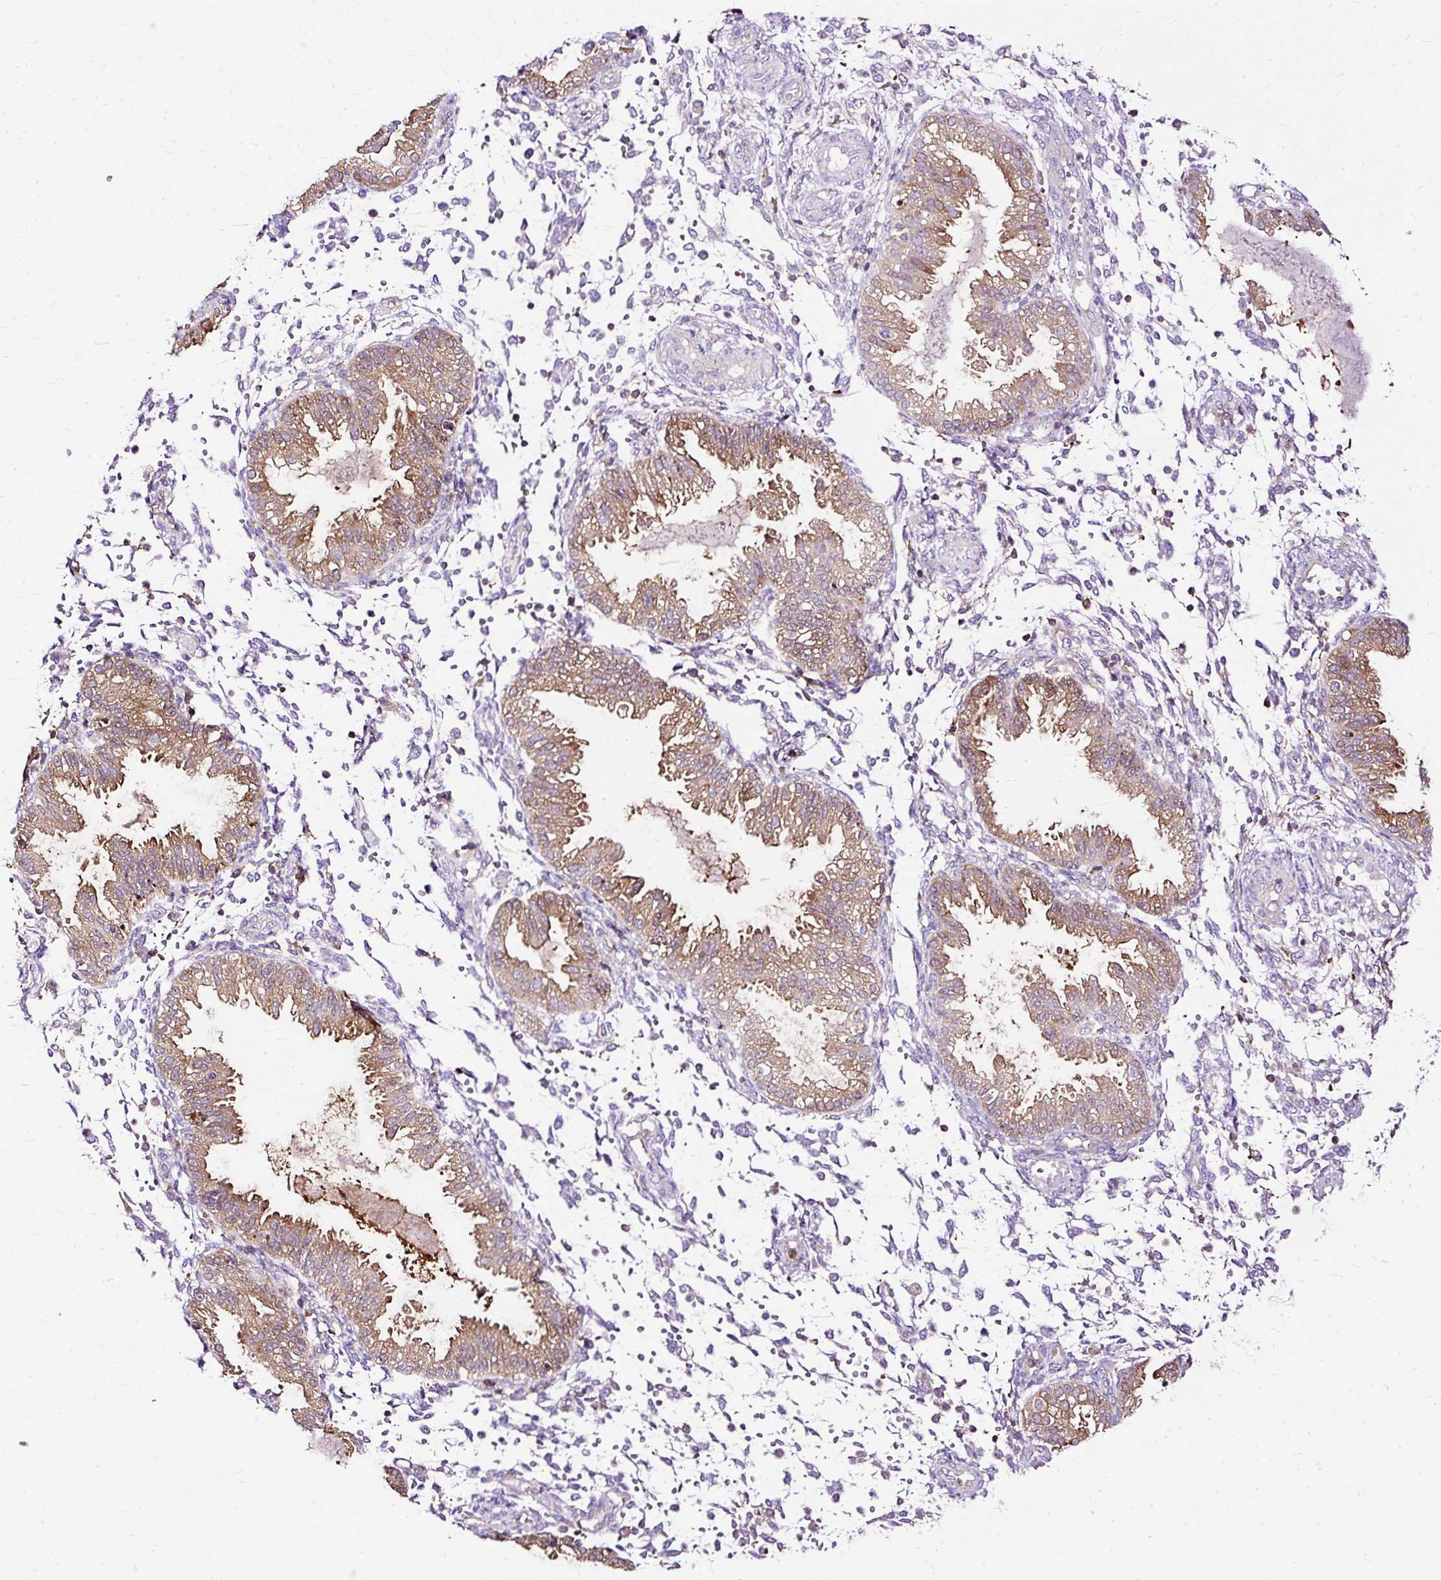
{"staining": {"intensity": "negative", "quantity": "none", "location": "none"}, "tissue": "endometrium", "cell_type": "Cells in endometrial stroma", "image_type": "normal", "snomed": [{"axis": "morphology", "description": "Normal tissue, NOS"}, {"axis": "topography", "description": "Endometrium"}], "caption": "Cells in endometrial stroma are negative for protein expression in normal human endometrium. (DAB (3,3'-diaminobenzidine) immunohistochemistry, high magnification).", "gene": "TWF2", "patient": {"sex": "female", "age": 33}}